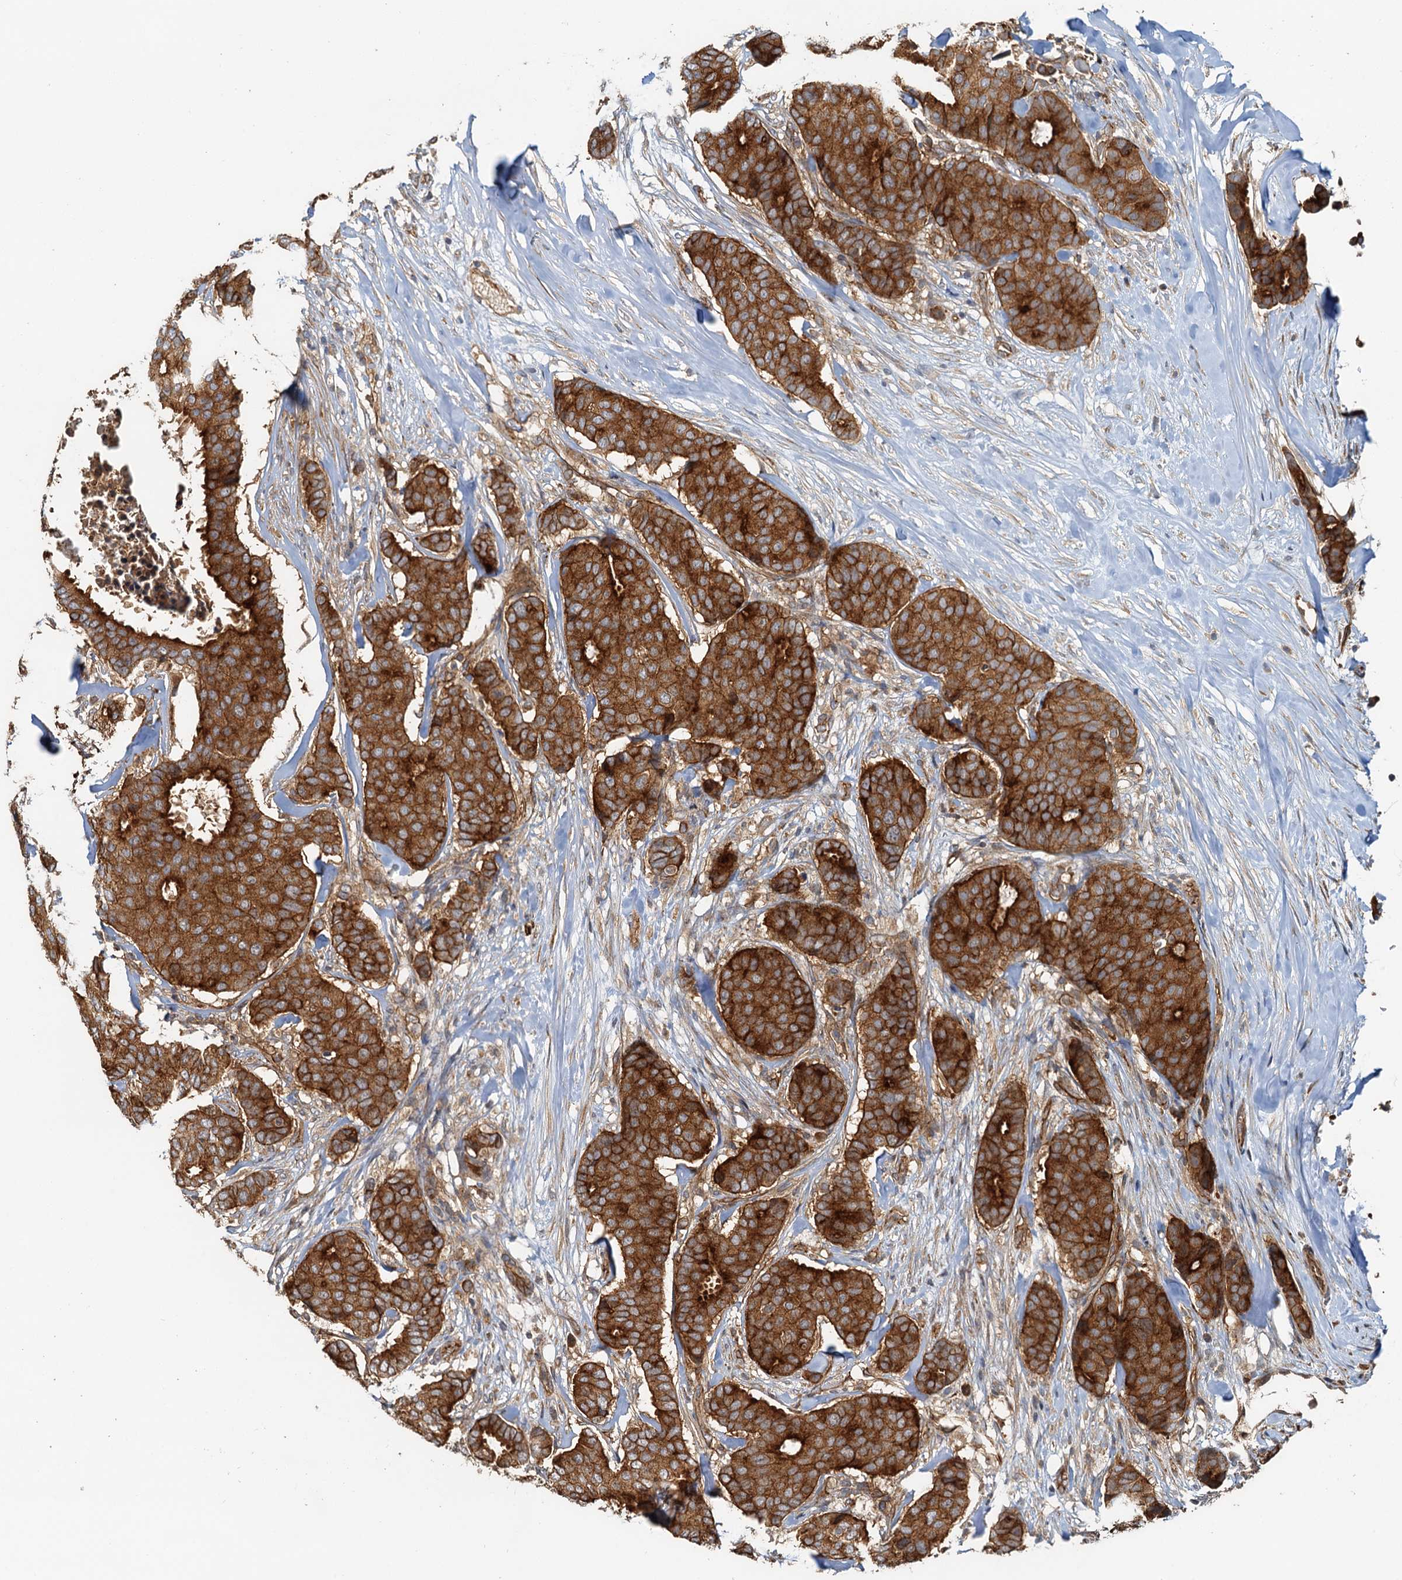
{"staining": {"intensity": "strong", "quantity": ">75%", "location": "cytoplasmic/membranous"}, "tissue": "breast cancer", "cell_type": "Tumor cells", "image_type": "cancer", "snomed": [{"axis": "morphology", "description": "Duct carcinoma"}, {"axis": "topography", "description": "Breast"}], "caption": "Breast cancer (infiltrating ductal carcinoma) stained with DAB immunohistochemistry (IHC) exhibits high levels of strong cytoplasmic/membranous positivity in approximately >75% of tumor cells. Using DAB (3,3'-diaminobenzidine) (brown) and hematoxylin (blue) stains, captured at high magnification using brightfield microscopy.", "gene": "NIPAL3", "patient": {"sex": "female", "age": 75}}